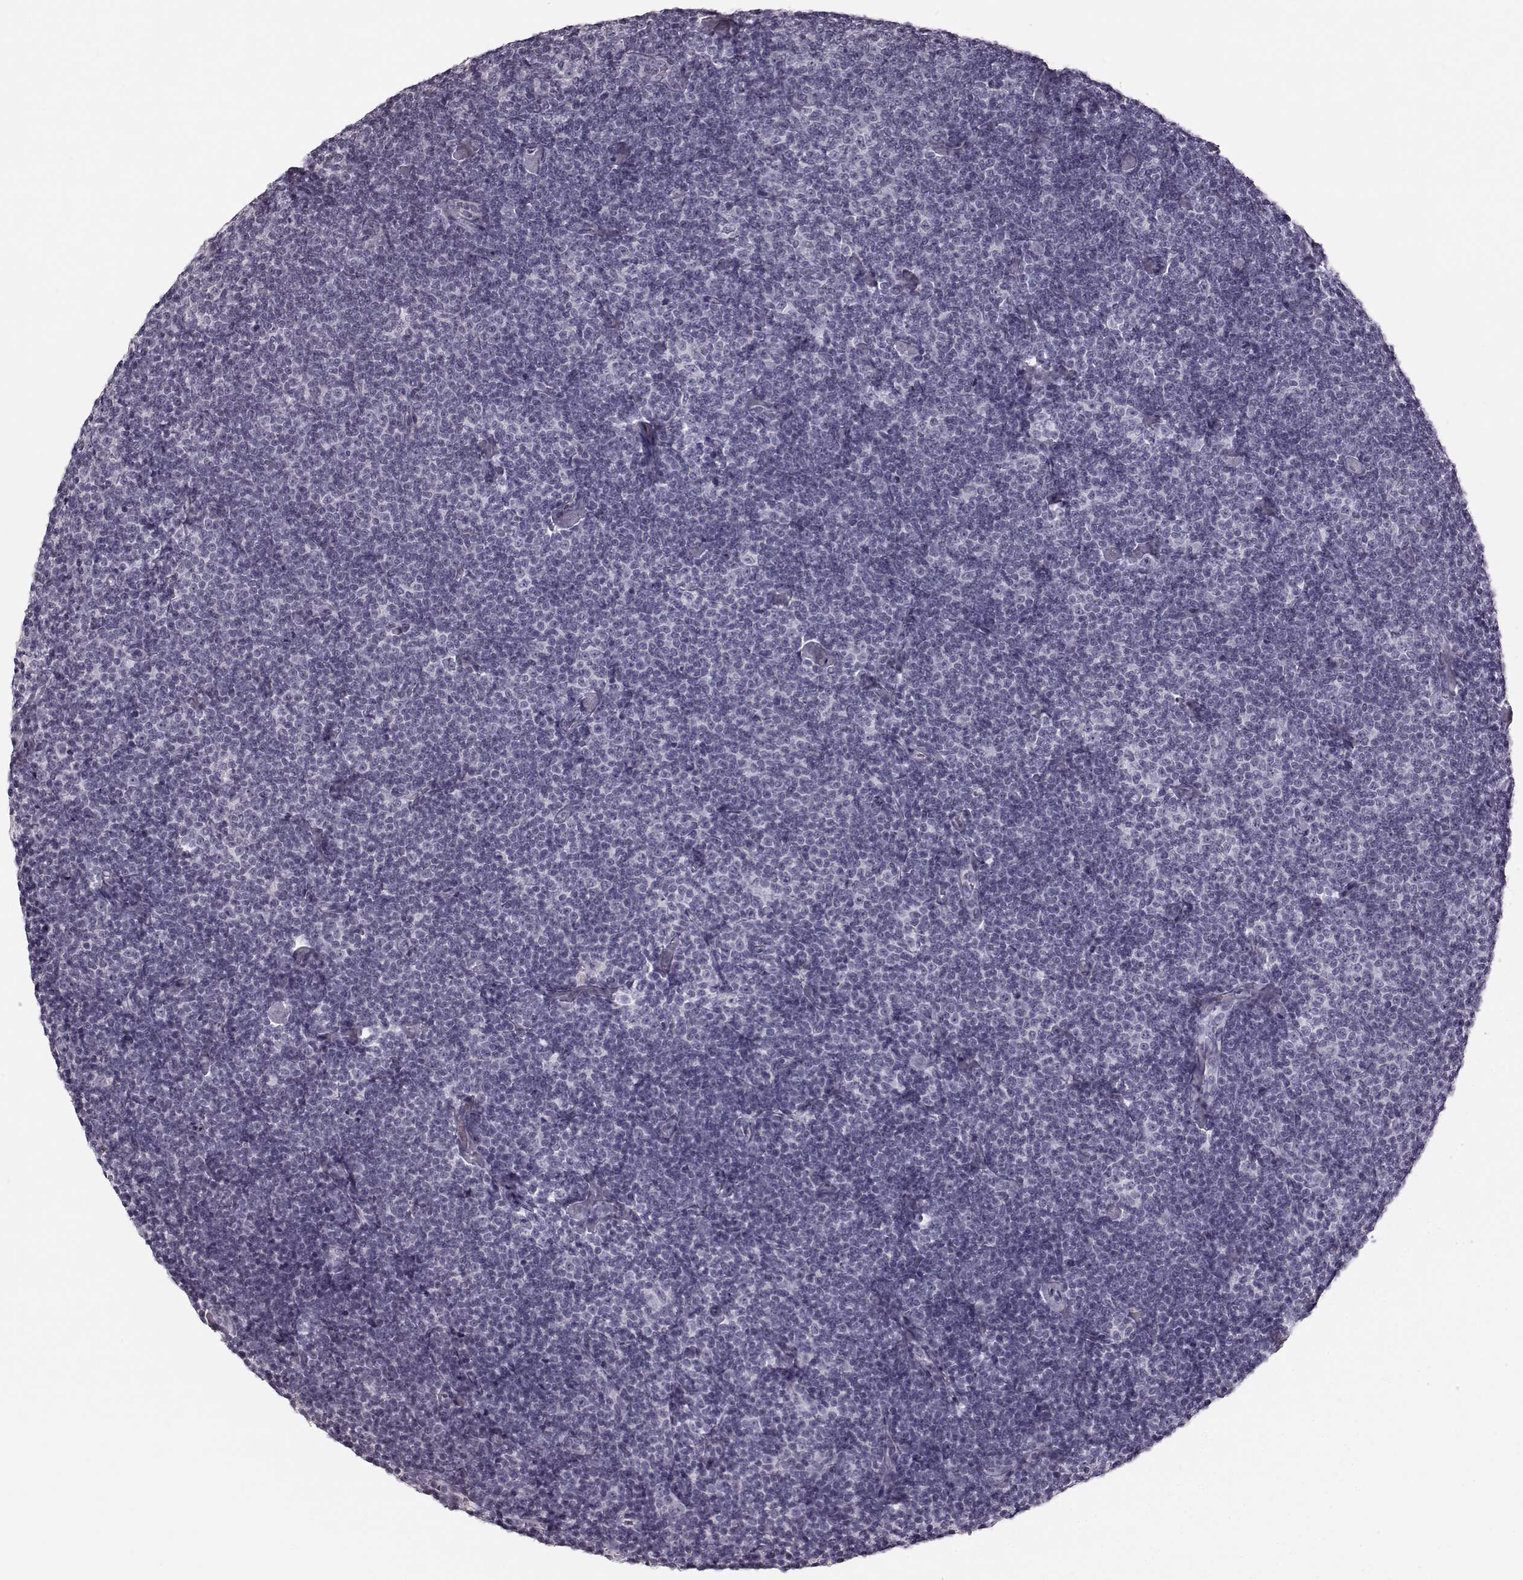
{"staining": {"intensity": "negative", "quantity": "none", "location": "none"}, "tissue": "lymphoma", "cell_type": "Tumor cells", "image_type": "cancer", "snomed": [{"axis": "morphology", "description": "Malignant lymphoma, non-Hodgkin's type, Low grade"}, {"axis": "topography", "description": "Lymph node"}], "caption": "Immunohistochemistry (IHC) histopathology image of human lymphoma stained for a protein (brown), which exhibits no expression in tumor cells. (DAB IHC visualized using brightfield microscopy, high magnification).", "gene": "ZNF433", "patient": {"sex": "male", "age": 81}}